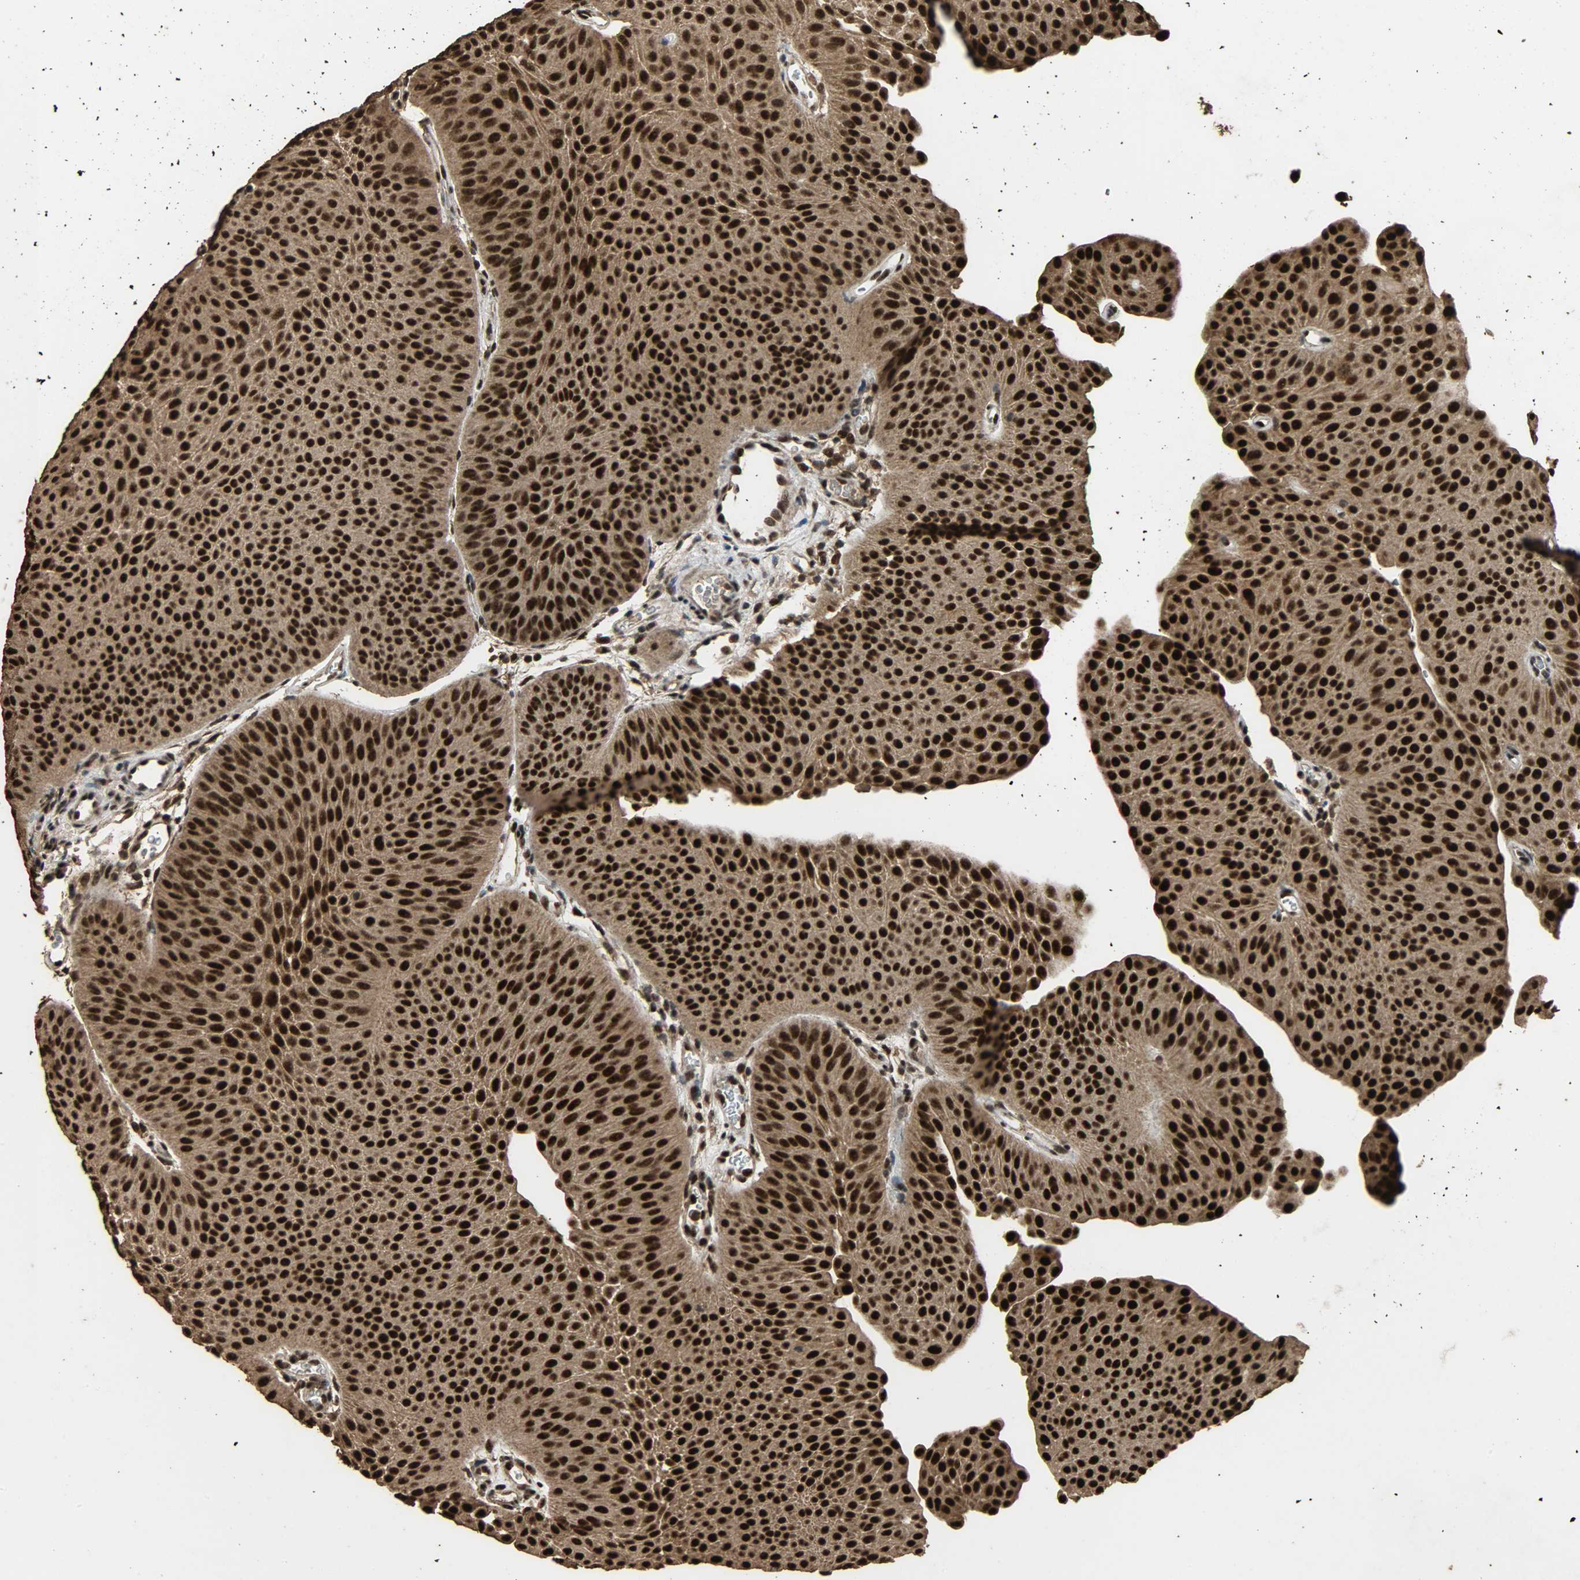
{"staining": {"intensity": "strong", "quantity": ">75%", "location": "cytoplasmic/membranous,nuclear"}, "tissue": "urothelial cancer", "cell_type": "Tumor cells", "image_type": "cancer", "snomed": [{"axis": "morphology", "description": "Urothelial carcinoma, Low grade"}, {"axis": "topography", "description": "Urinary bladder"}], "caption": "The photomicrograph shows a brown stain indicating the presence of a protein in the cytoplasmic/membranous and nuclear of tumor cells in urothelial cancer. Using DAB (3,3'-diaminobenzidine) (brown) and hematoxylin (blue) stains, captured at high magnification using brightfield microscopy.", "gene": "CCNT2", "patient": {"sex": "female", "age": 60}}